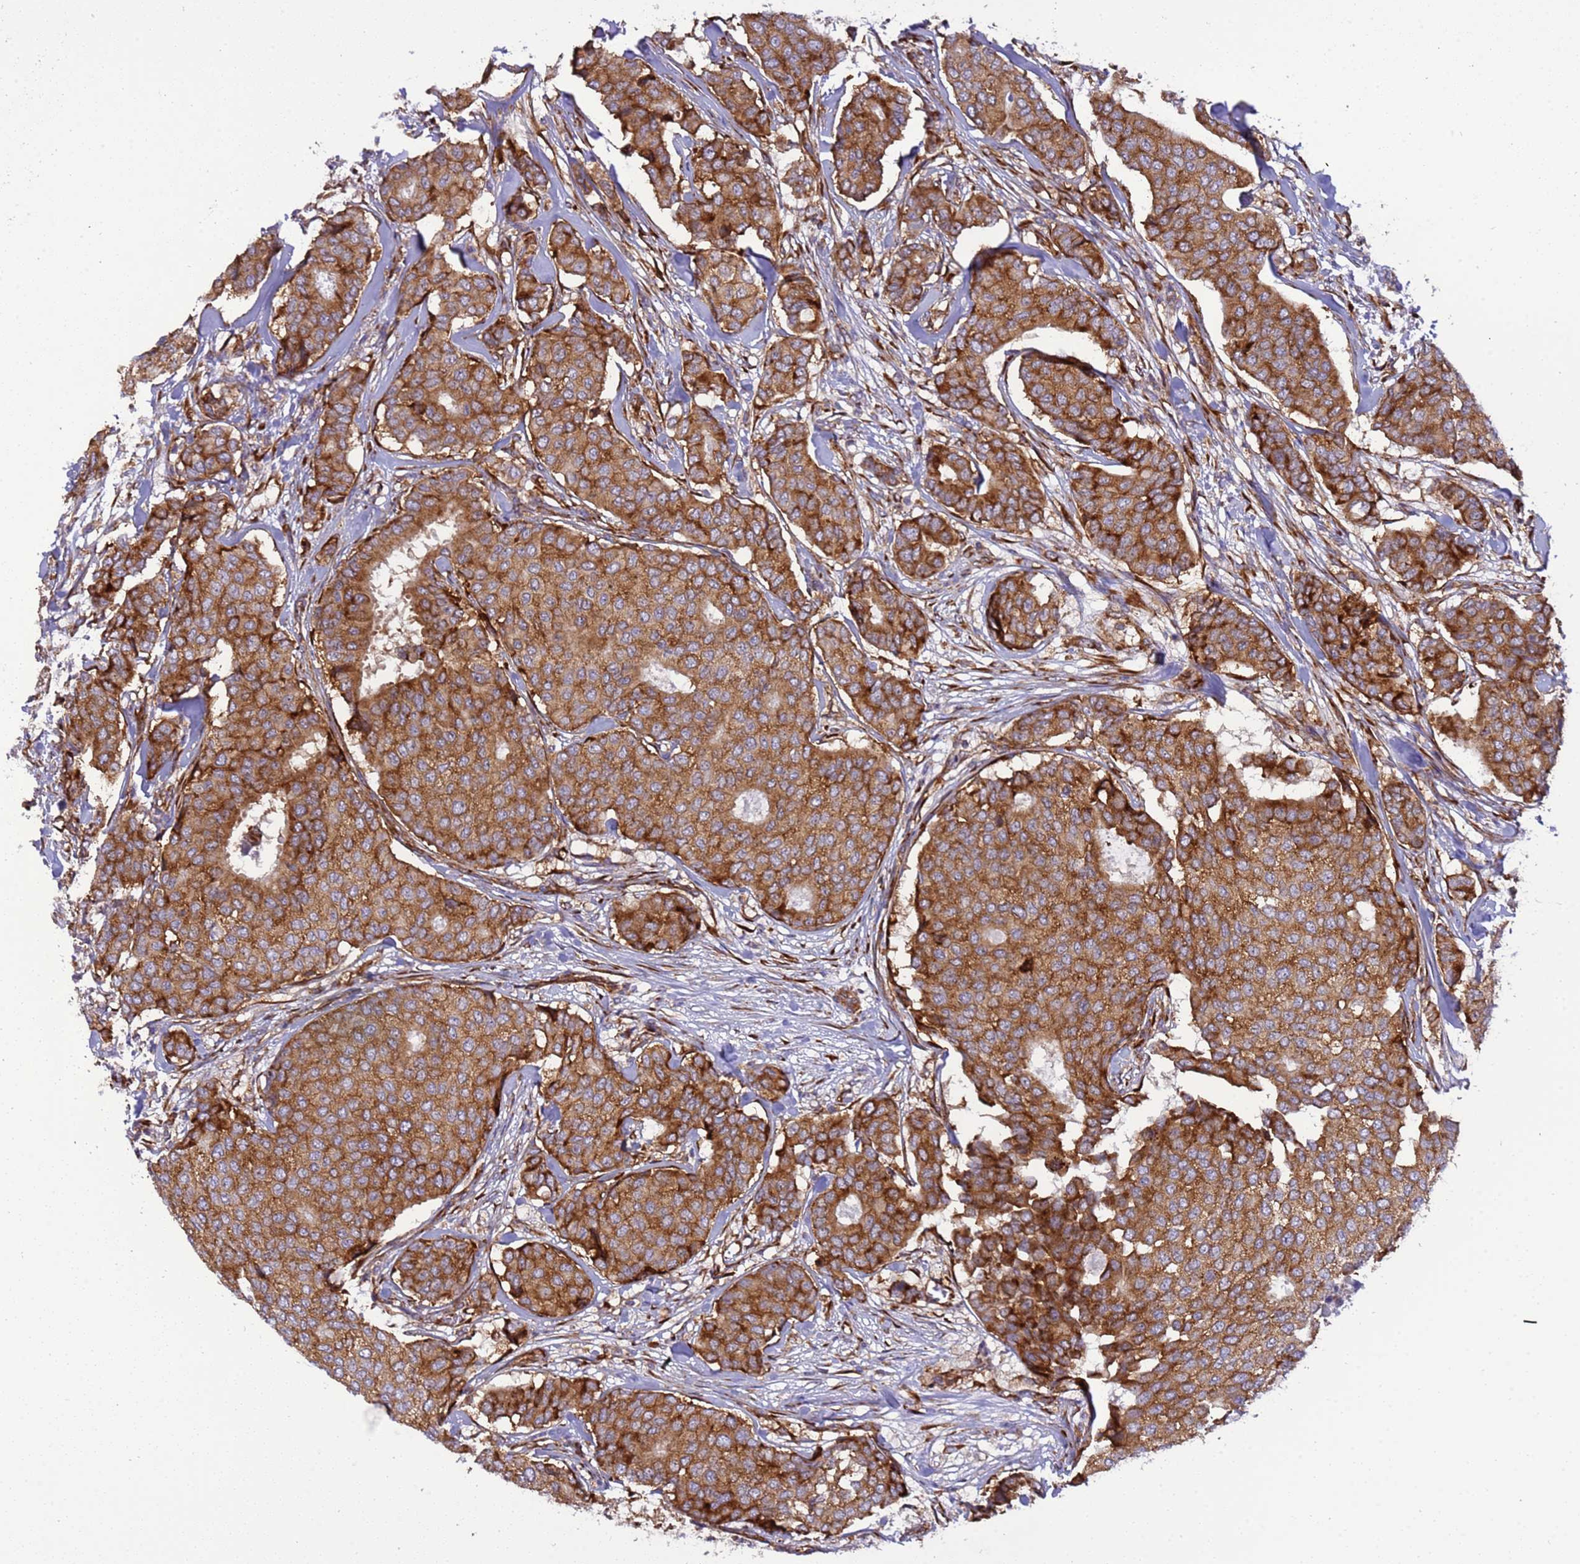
{"staining": {"intensity": "strong", "quantity": ">75%", "location": "cytoplasmic/membranous"}, "tissue": "breast cancer", "cell_type": "Tumor cells", "image_type": "cancer", "snomed": [{"axis": "morphology", "description": "Duct carcinoma"}, {"axis": "topography", "description": "Breast"}], "caption": "High-magnification brightfield microscopy of breast intraductal carcinoma stained with DAB (3,3'-diaminobenzidine) (brown) and counterstained with hematoxylin (blue). tumor cells exhibit strong cytoplasmic/membranous positivity is seen in about>75% of cells. (DAB IHC with brightfield microscopy, high magnification).", "gene": "RPL36", "patient": {"sex": "female", "age": 75}}